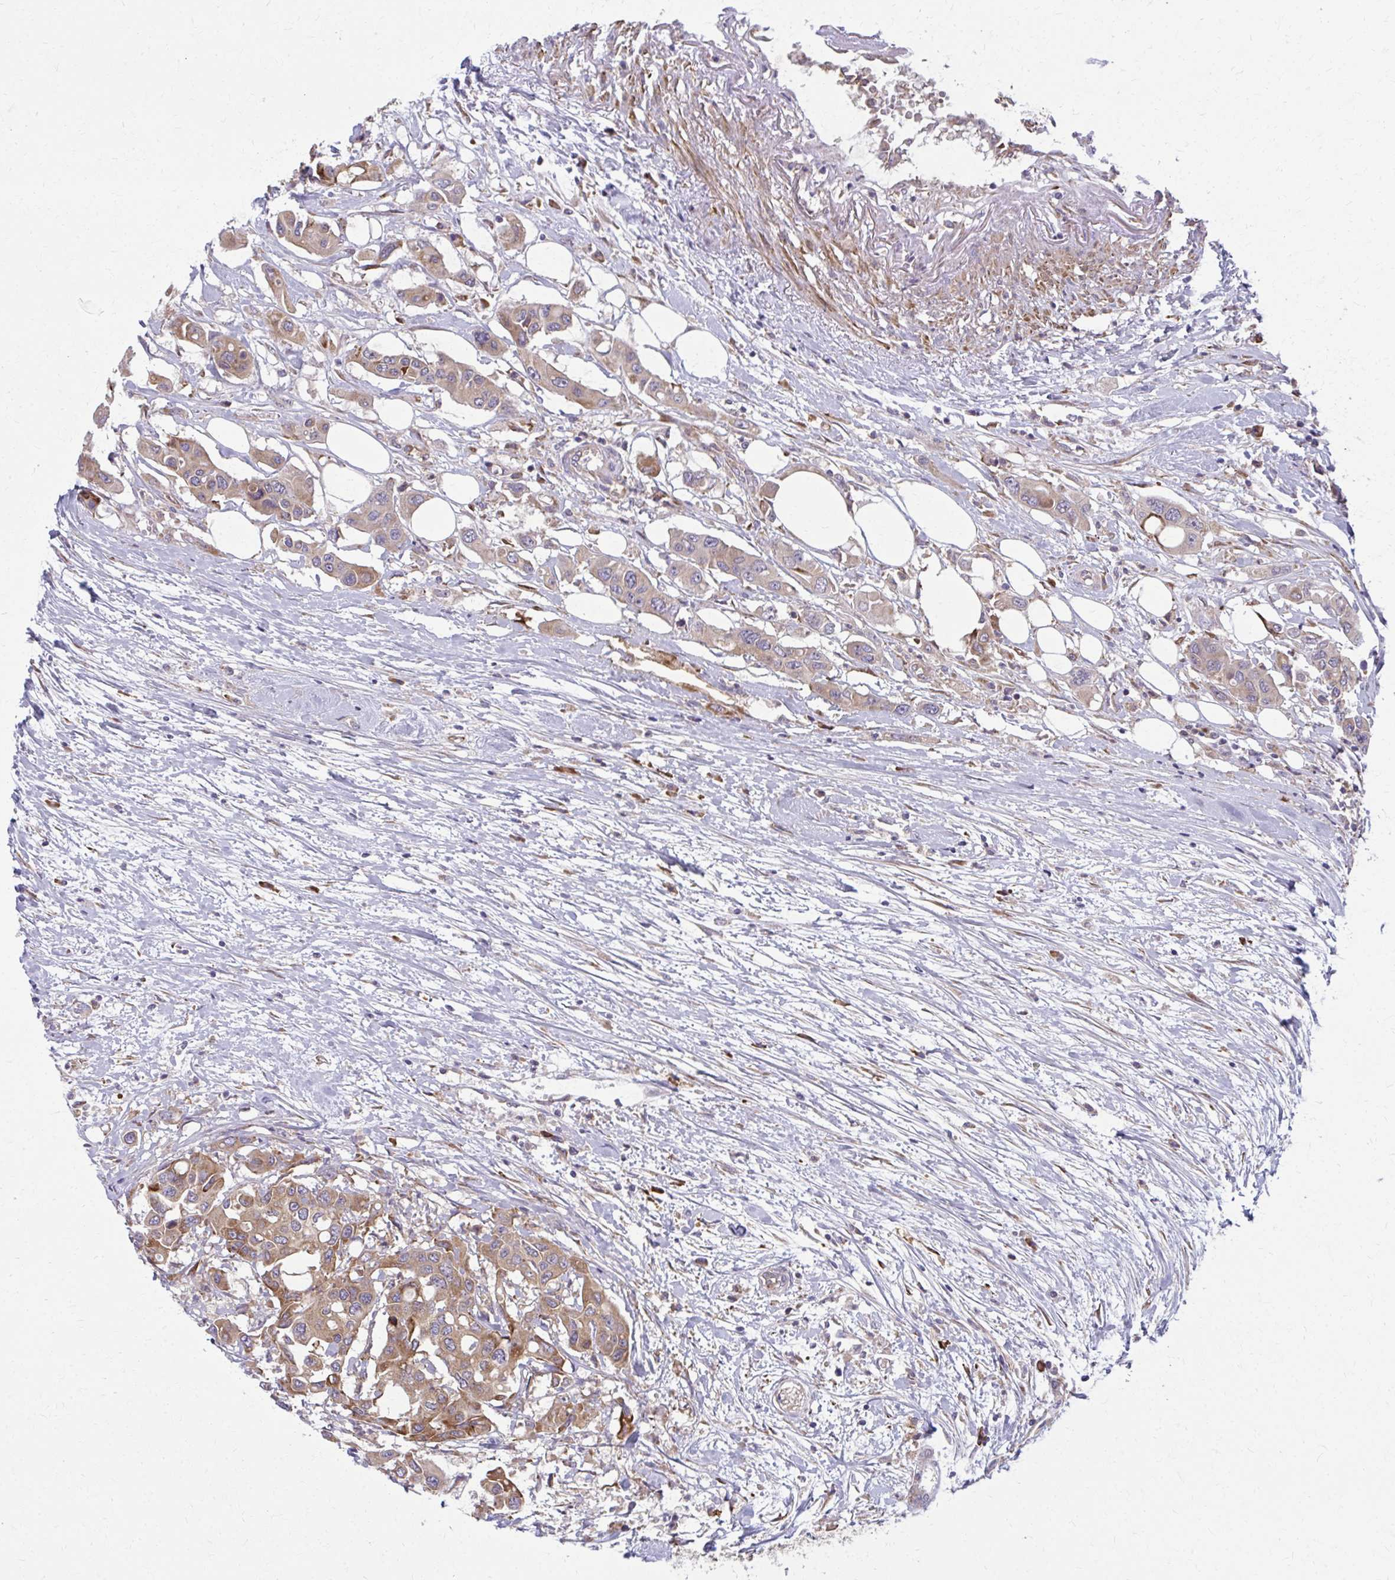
{"staining": {"intensity": "moderate", "quantity": ">75%", "location": "cytoplasmic/membranous"}, "tissue": "colorectal cancer", "cell_type": "Tumor cells", "image_type": "cancer", "snomed": [{"axis": "morphology", "description": "Adenocarcinoma, NOS"}, {"axis": "topography", "description": "Colon"}], "caption": "An image showing moderate cytoplasmic/membranous expression in about >75% of tumor cells in colorectal cancer (adenocarcinoma), as visualized by brown immunohistochemical staining.", "gene": "CEMP1", "patient": {"sex": "male", "age": 77}}